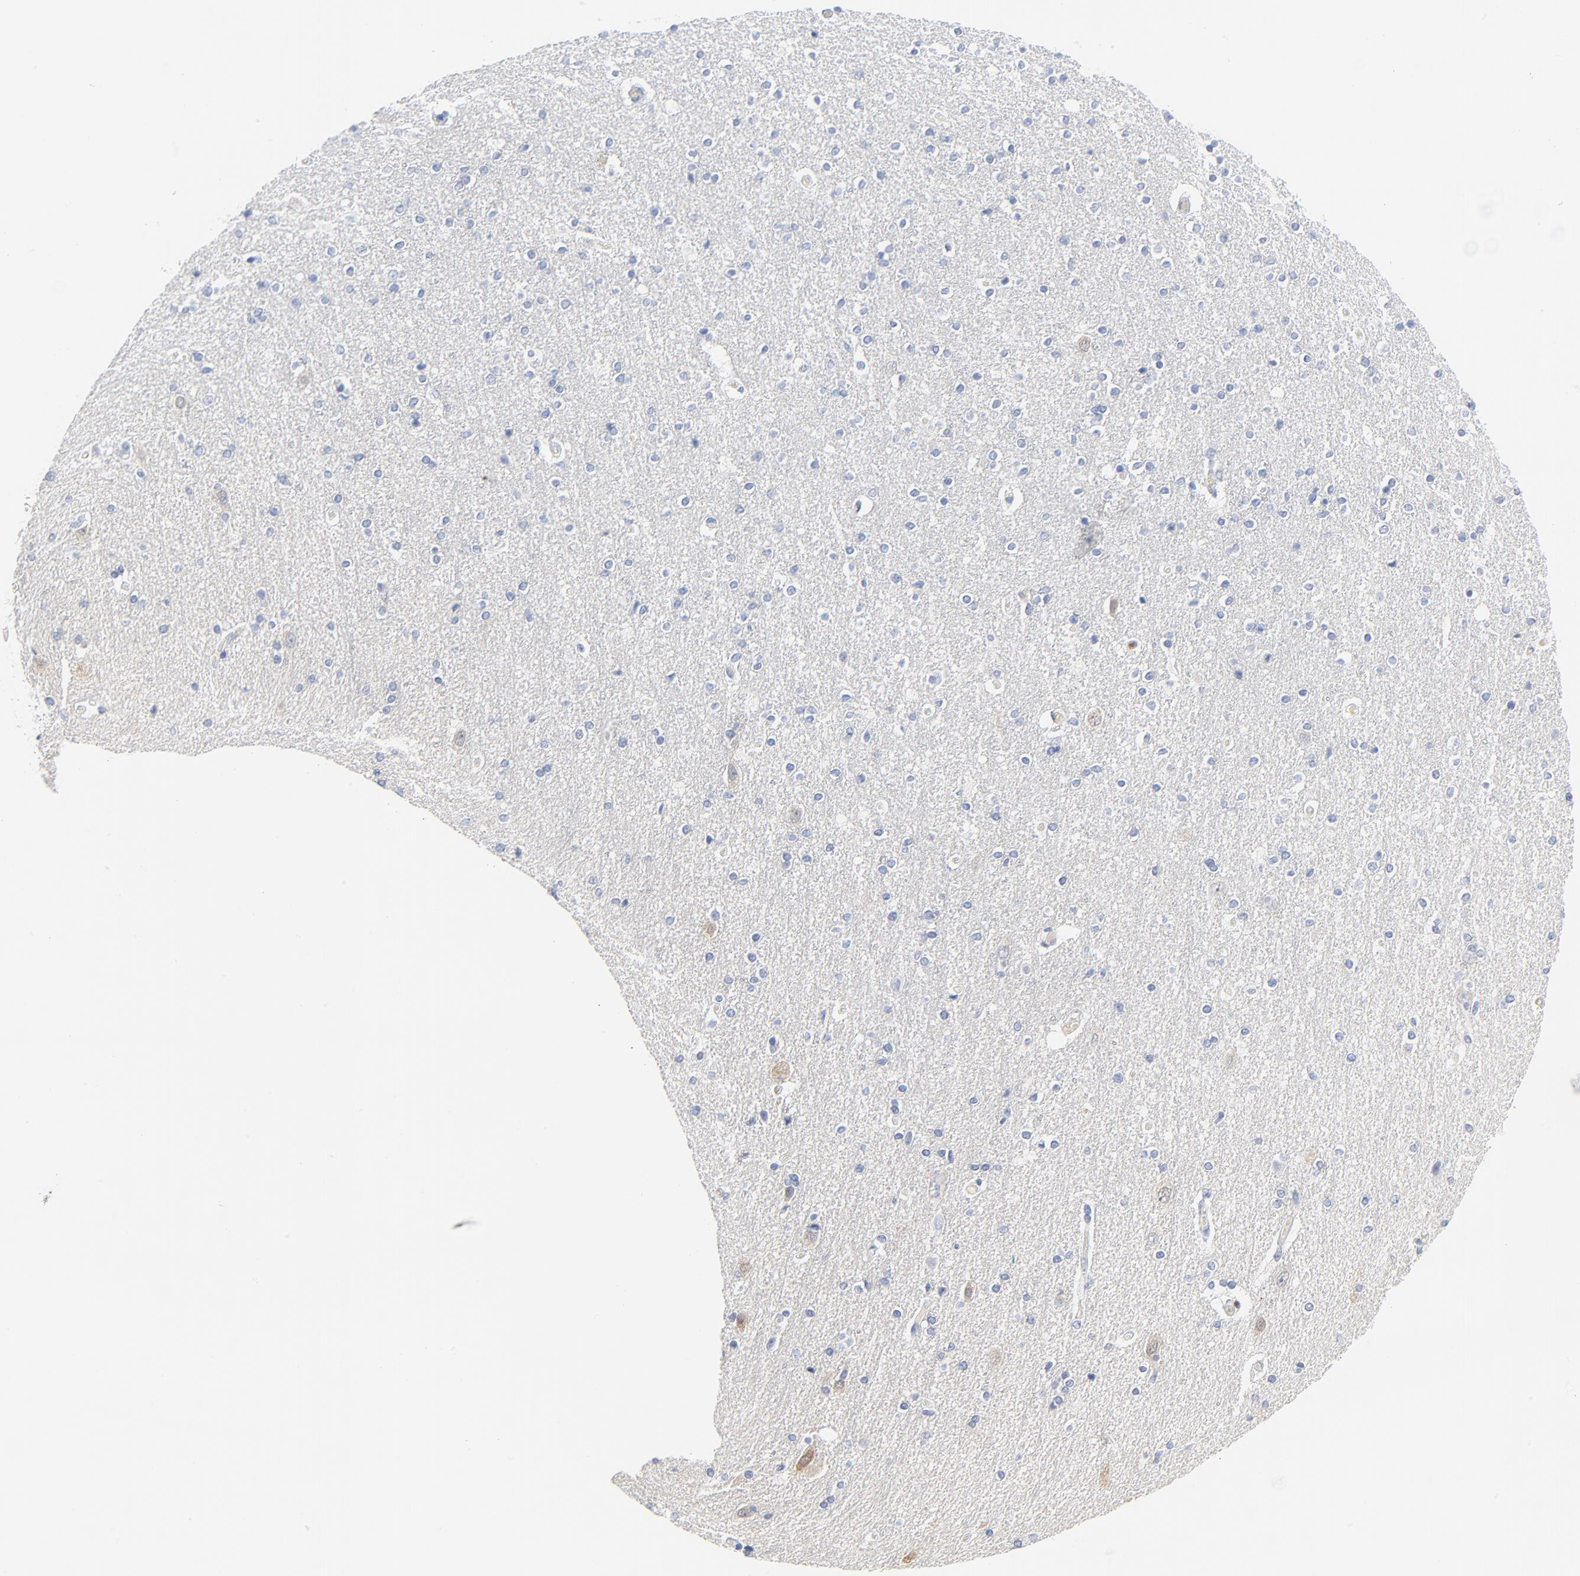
{"staining": {"intensity": "negative", "quantity": "none", "location": "none"}, "tissue": "caudate", "cell_type": "Glial cells", "image_type": "normal", "snomed": [{"axis": "morphology", "description": "Normal tissue, NOS"}, {"axis": "topography", "description": "Lateral ventricle wall"}], "caption": "Human caudate stained for a protein using immunohistochemistry (IHC) shows no positivity in glial cells.", "gene": "PTK2B", "patient": {"sex": "female", "age": 54}}